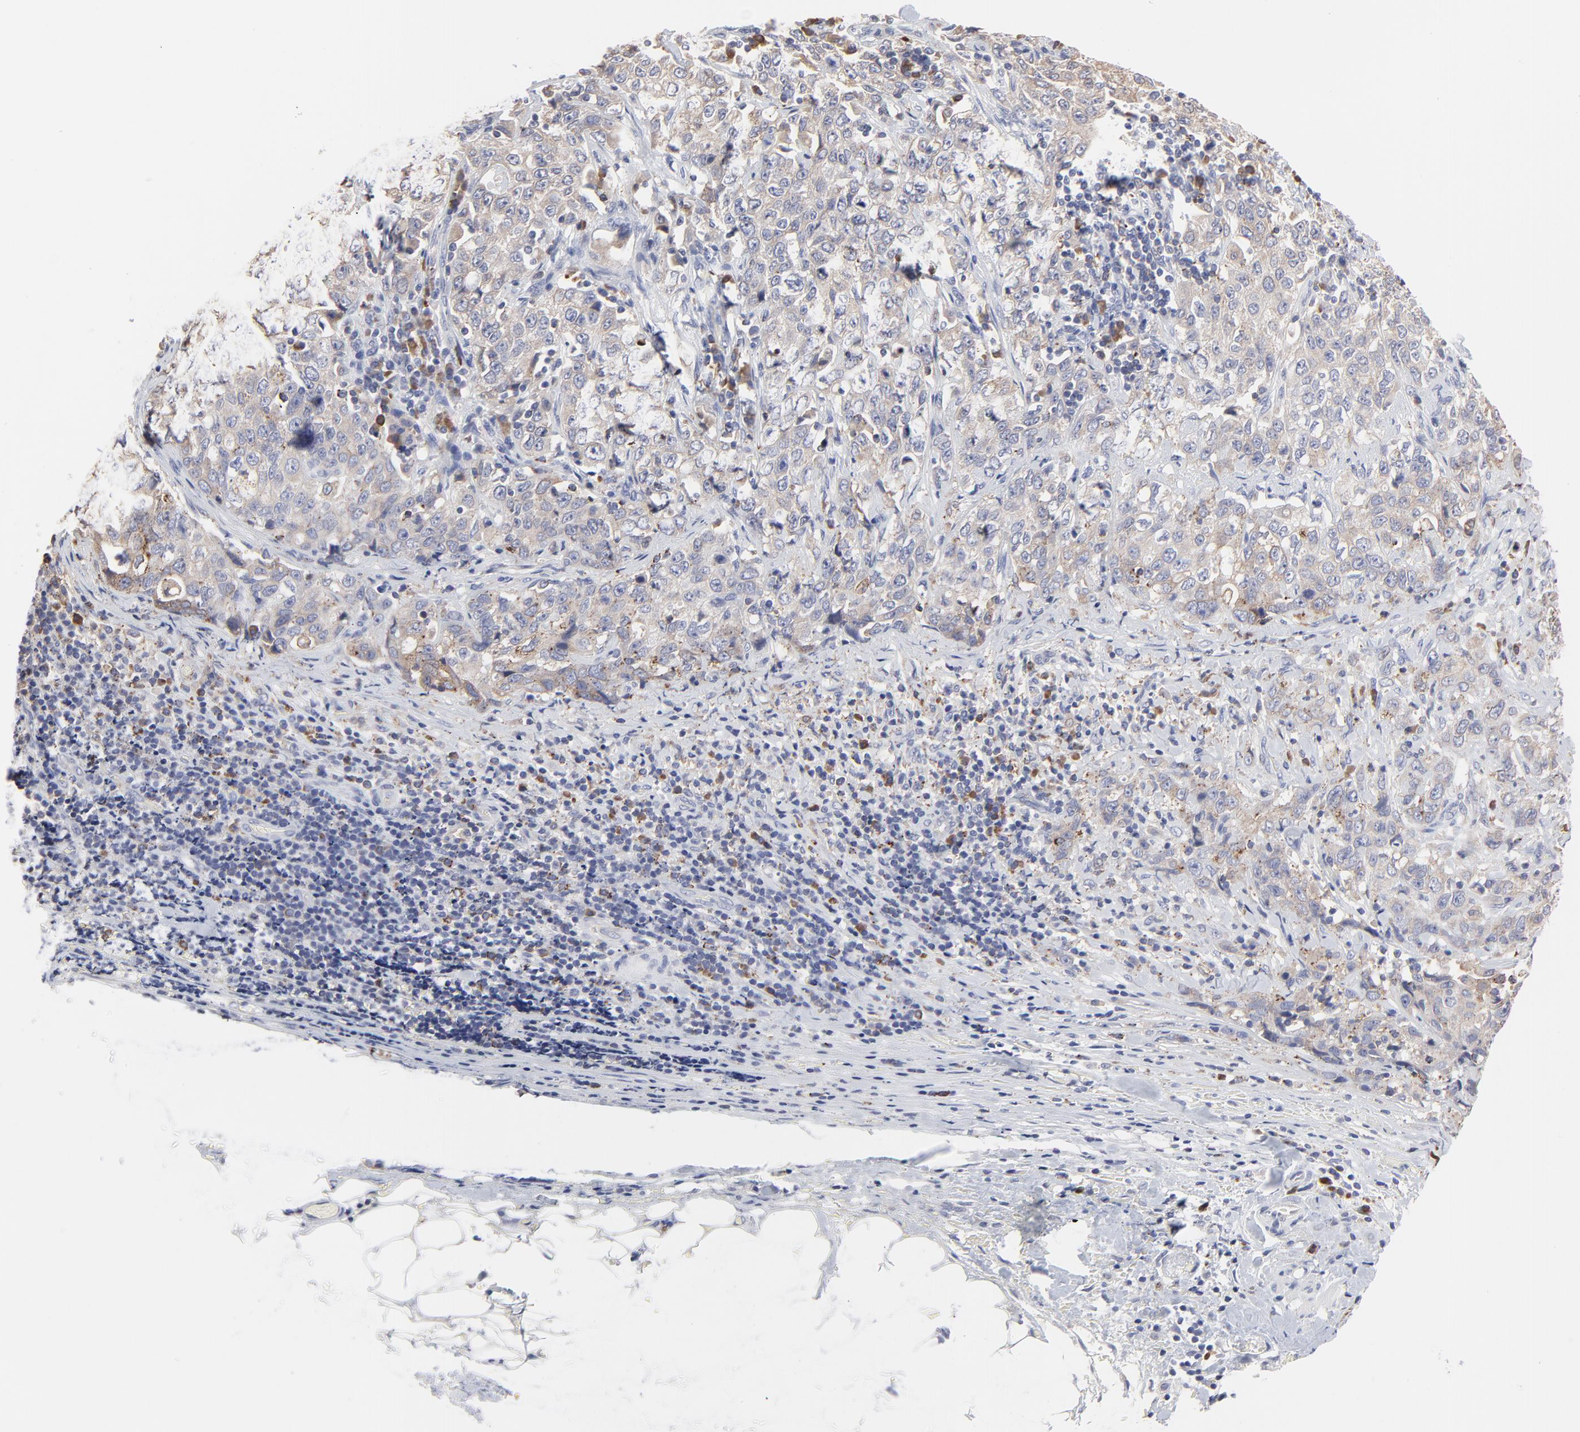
{"staining": {"intensity": "weak", "quantity": ">75%", "location": "cytoplasmic/membranous"}, "tissue": "stomach cancer", "cell_type": "Tumor cells", "image_type": "cancer", "snomed": [{"axis": "morphology", "description": "Adenocarcinoma, NOS"}, {"axis": "topography", "description": "Stomach"}], "caption": "A photomicrograph showing weak cytoplasmic/membranous positivity in about >75% of tumor cells in stomach cancer, as visualized by brown immunohistochemical staining.", "gene": "TRIM22", "patient": {"sex": "male", "age": 48}}